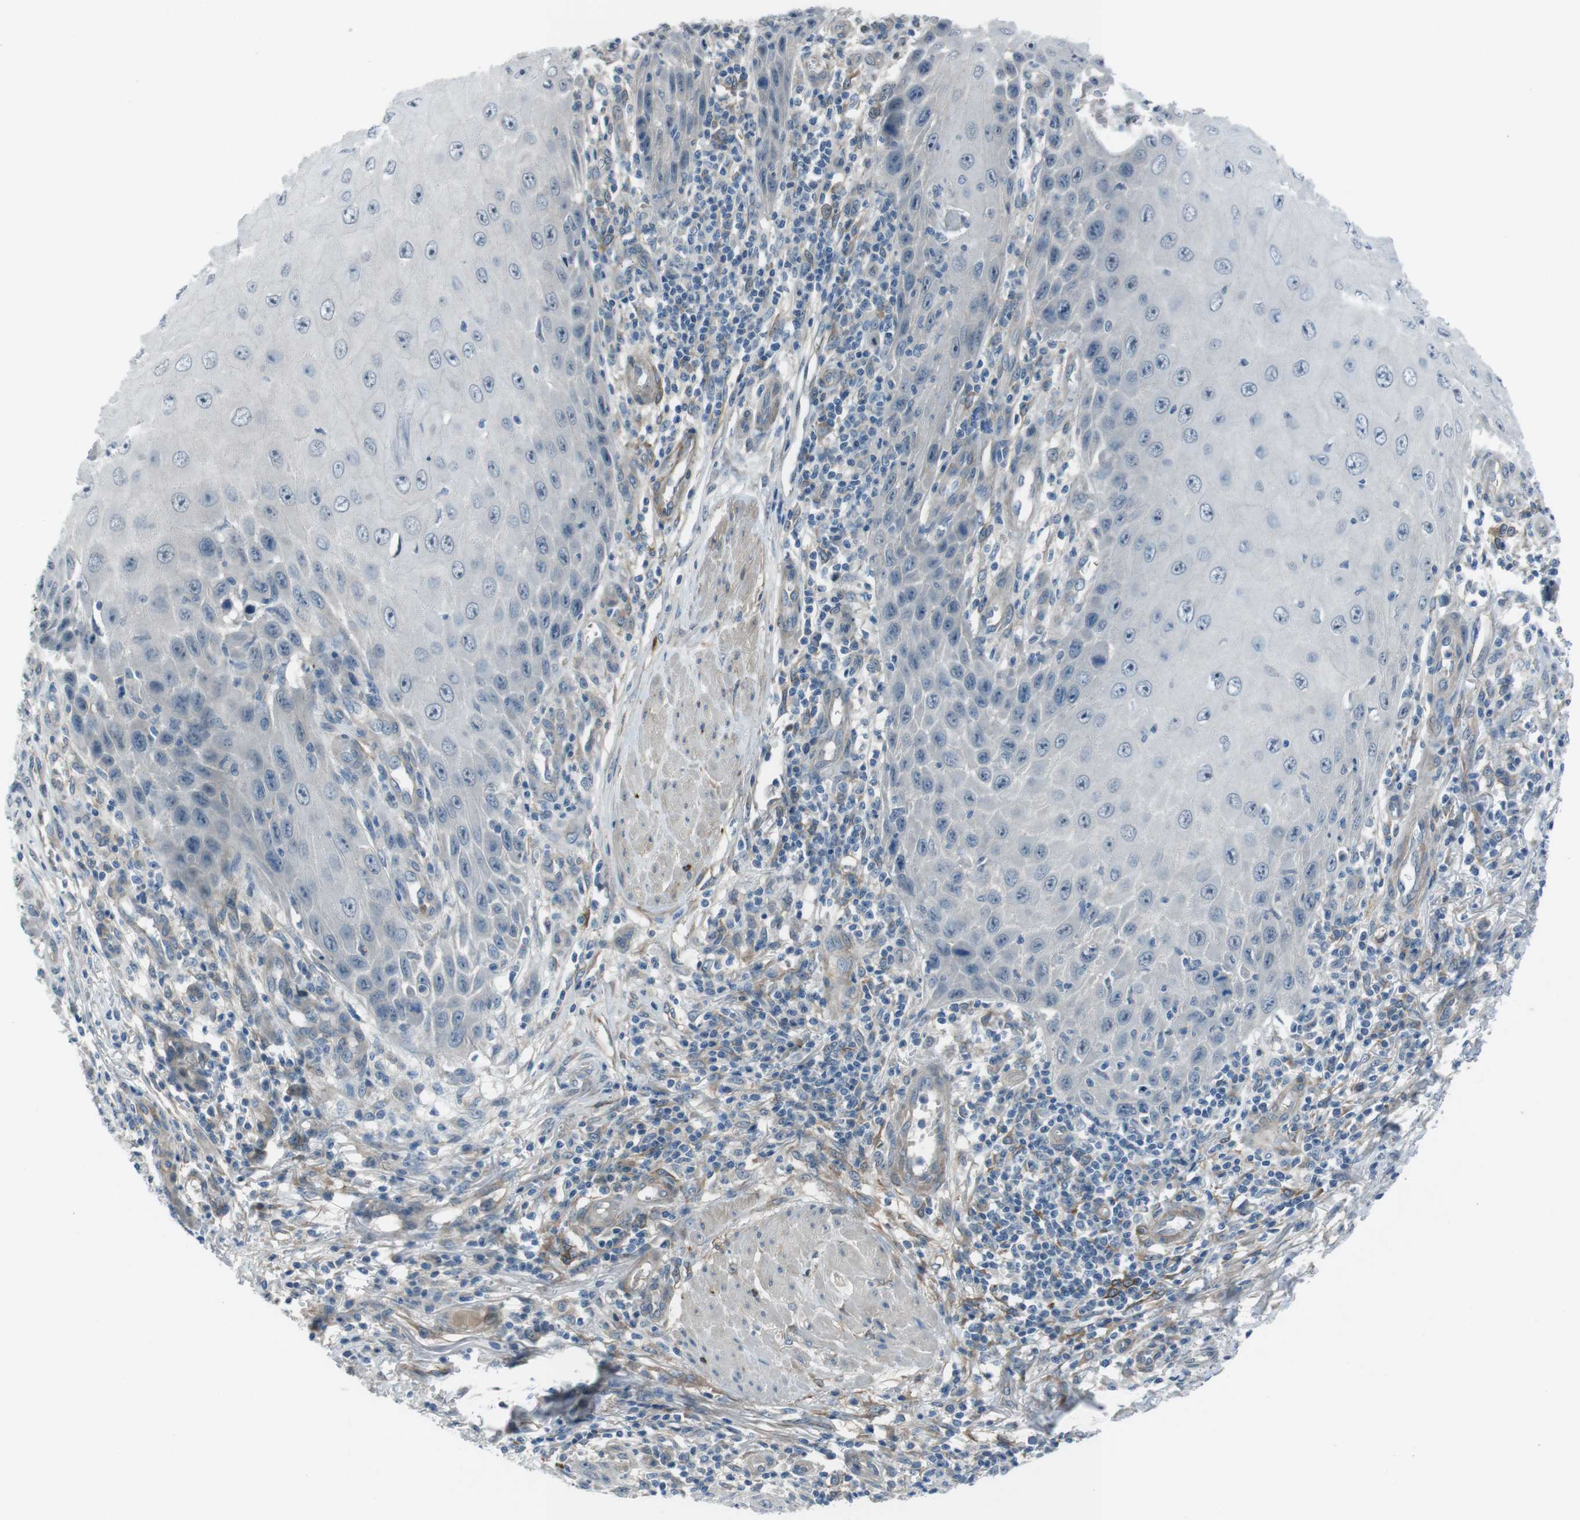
{"staining": {"intensity": "negative", "quantity": "none", "location": "none"}, "tissue": "skin cancer", "cell_type": "Tumor cells", "image_type": "cancer", "snomed": [{"axis": "morphology", "description": "Squamous cell carcinoma, NOS"}, {"axis": "topography", "description": "Skin"}], "caption": "This is an immunohistochemistry (IHC) histopathology image of human skin squamous cell carcinoma. There is no expression in tumor cells.", "gene": "ANK2", "patient": {"sex": "female", "age": 73}}